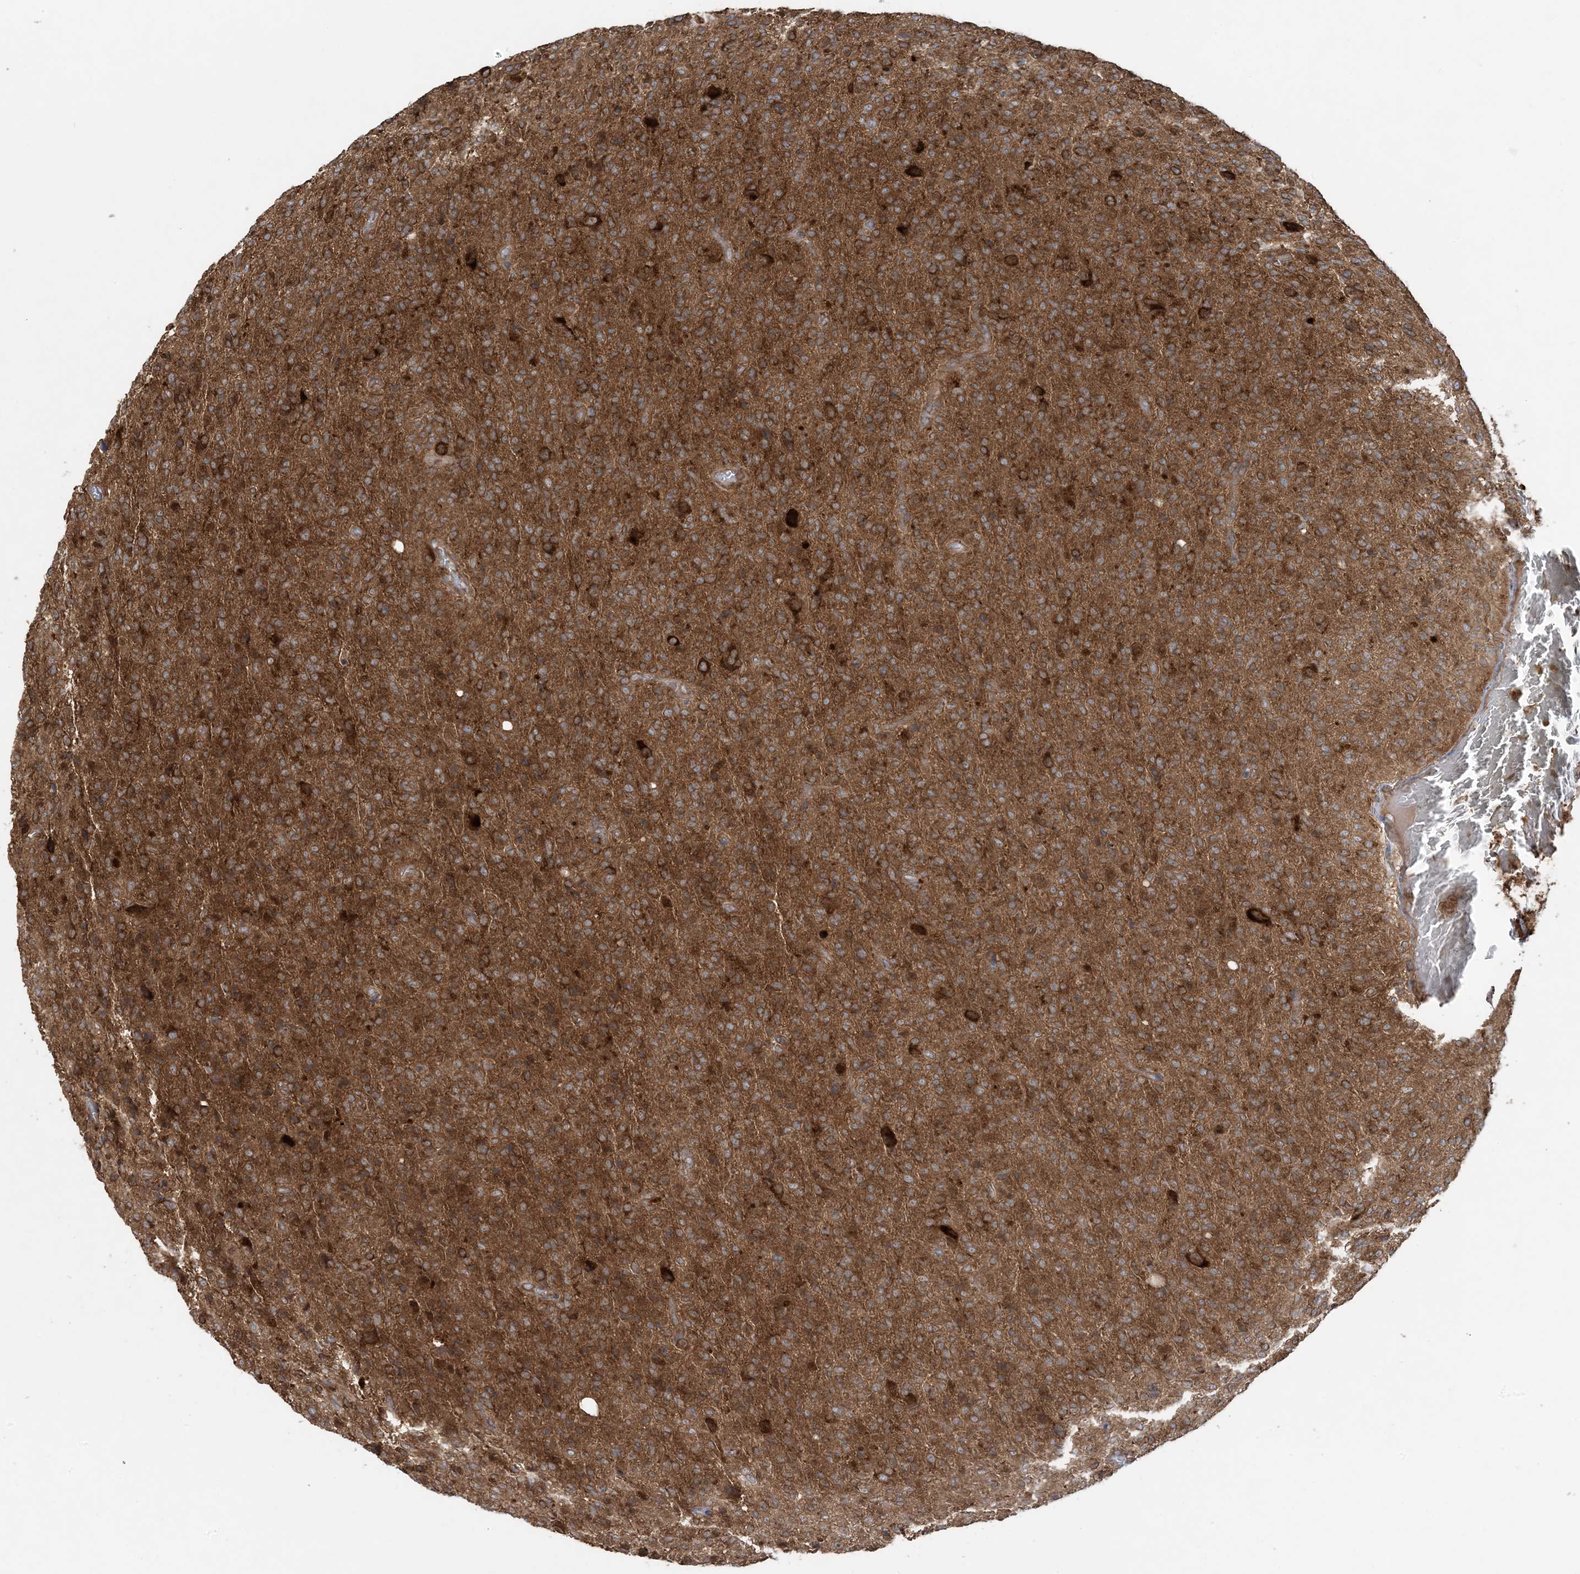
{"staining": {"intensity": "moderate", "quantity": ">75%", "location": "cytoplasmic/membranous"}, "tissue": "glioma", "cell_type": "Tumor cells", "image_type": "cancer", "snomed": [{"axis": "morphology", "description": "Glioma, malignant, High grade"}, {"axis": "topography", "description": "Brain"}], "caption": "Tumor cells demonstrate moderate cytoplasmic/membranous positivity in about >75% of cells in glioma.", "gene": "OLA1", "patient": {"sex": "female", "age": 57}}